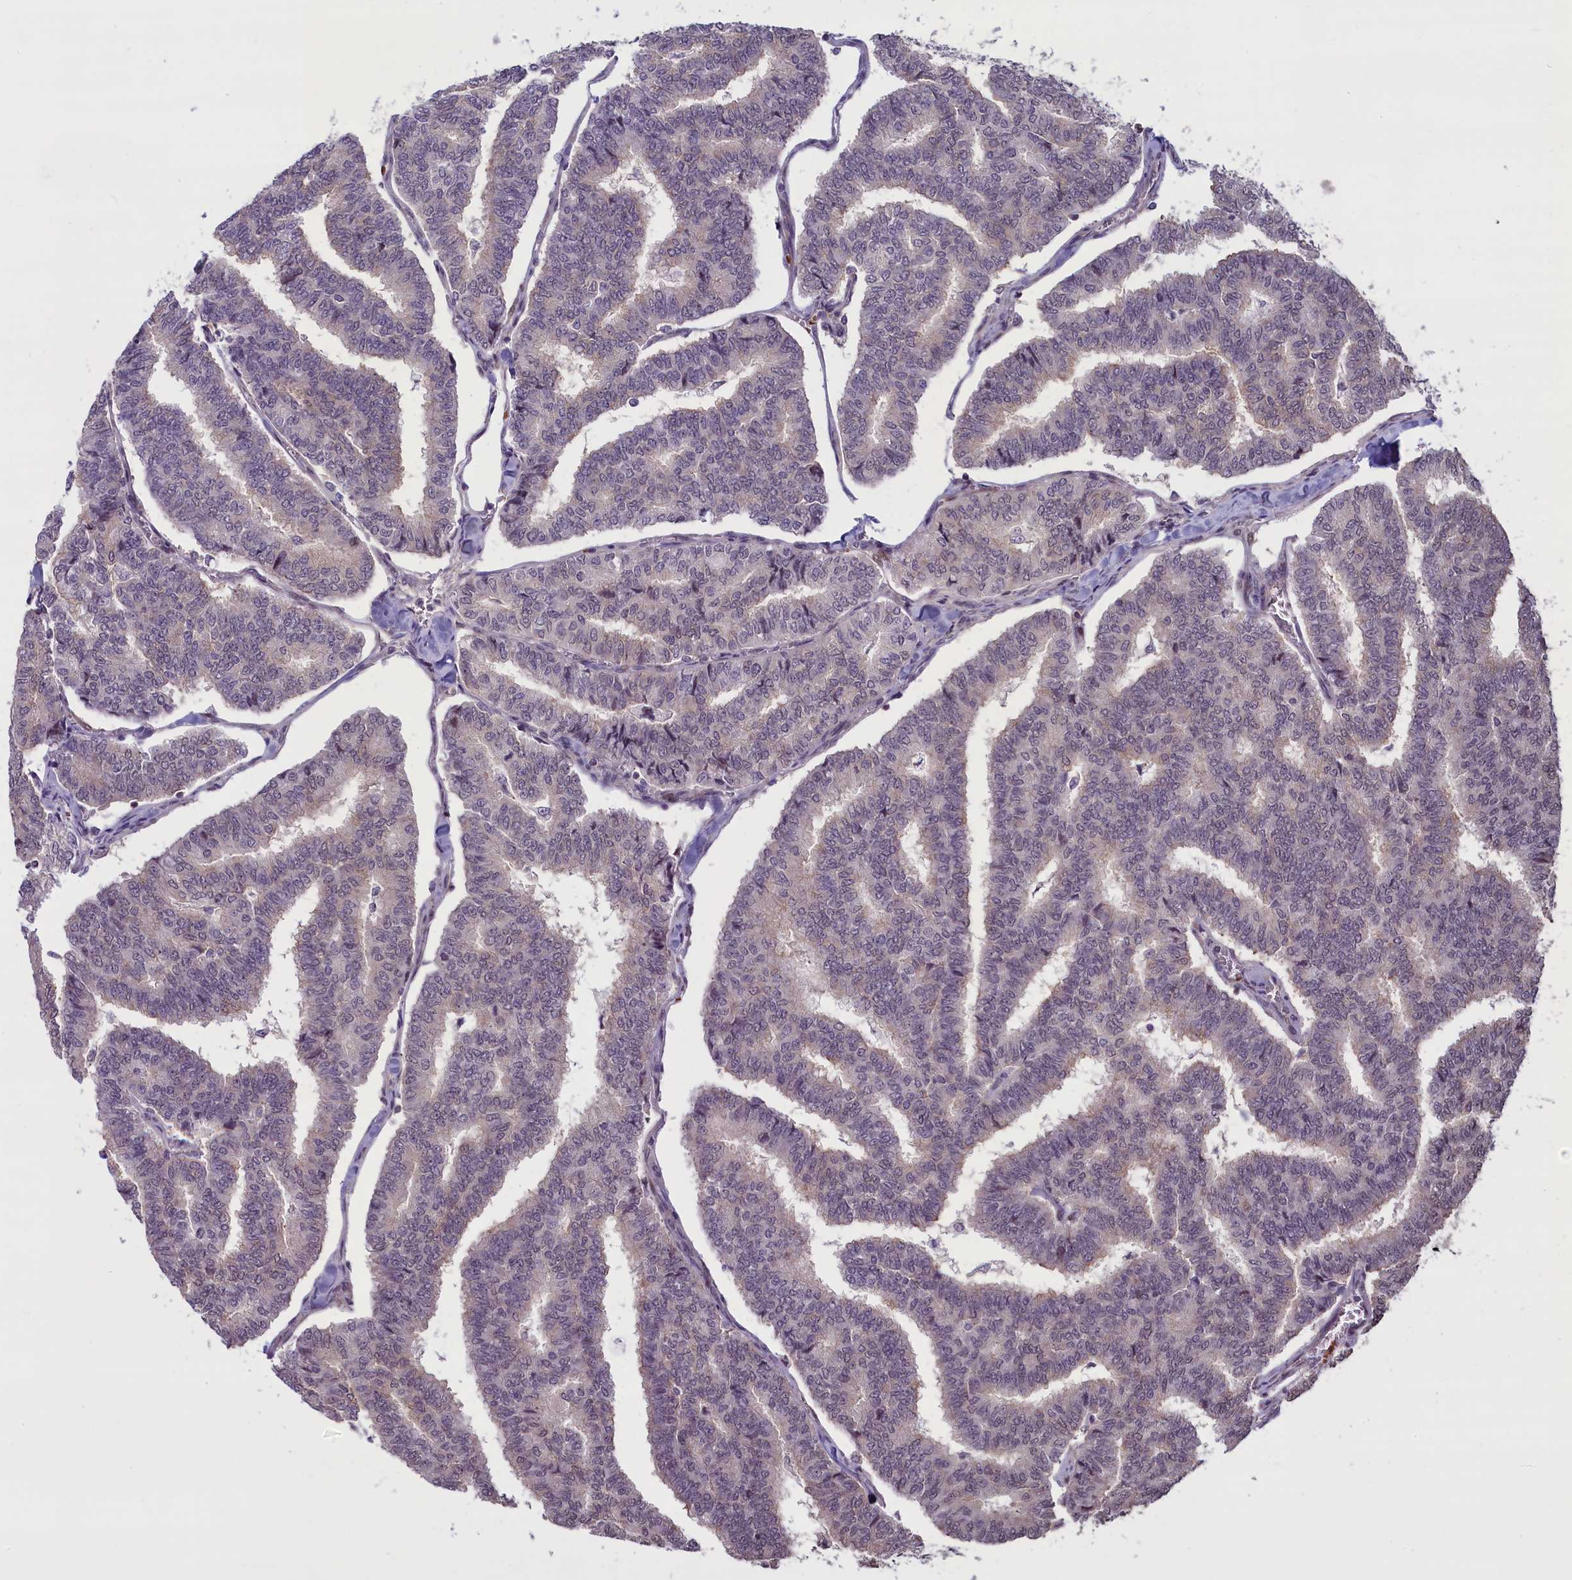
{"staining": {"intensity": "weak", "quantity": "<25%", "location": "nuclear"}, "tissue": "thyroid cancer", "cell_type": "Tumor cells", "image_type": "cancer", "snomed": [{"axis": "morphology", "description": "Papillary adenocarcinoma, NOS"}, {"axis": "topography", "description": "Thyroid gland"}], "caption": "Micrograph shows no protein staining in tumor cells of thyroid cancer (papillary adenocarcinoma) tissue.", "gene": "SHFL", "patient": {"sex": "female", "age": 35}}